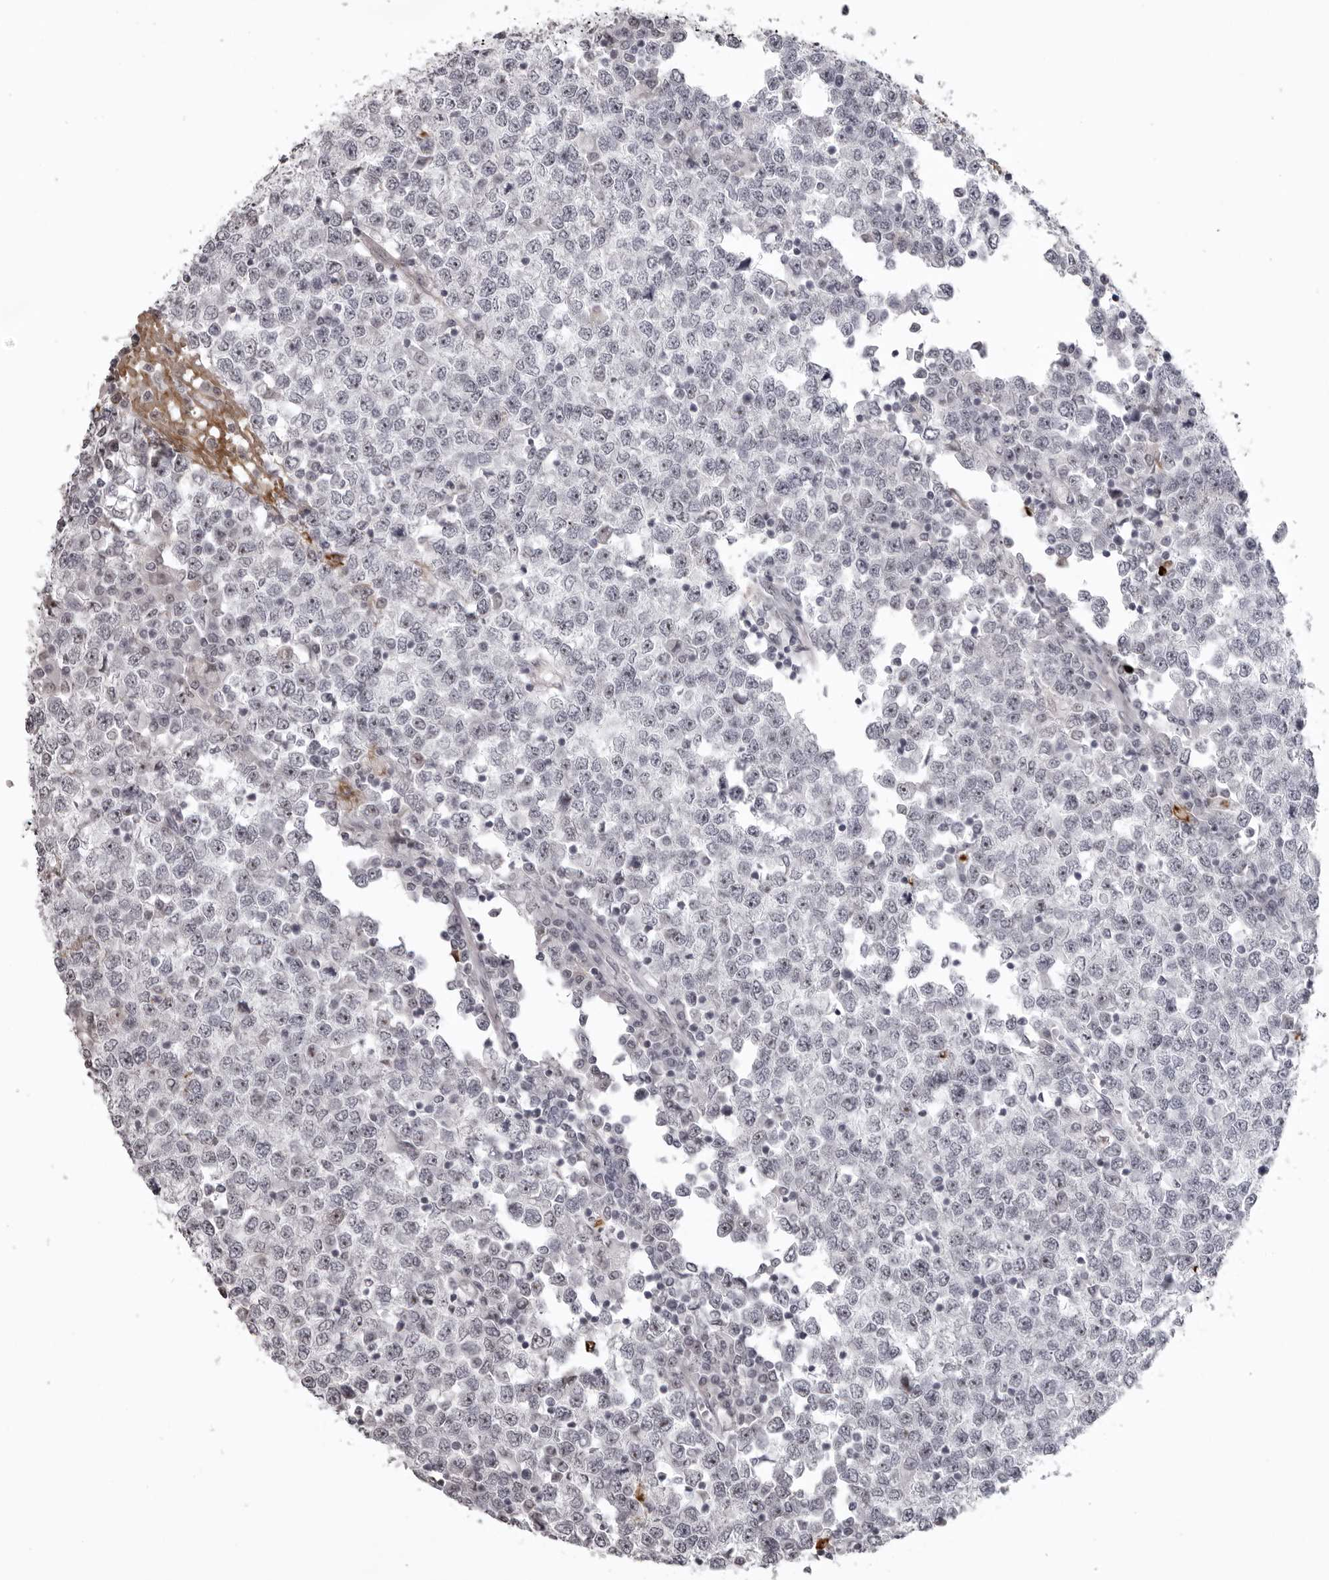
{"staining": {"intensity": "weak", "quantity": "25%-75%", "location": "nuclear"}, "tissue": "testis cancer", "cell_type": "Tumor cells", "image_type": "cancer", "snomed": [{"axis": "morphology", "description": "Seminoma, NOS"}, {"axis": "topography", "description": "Testis"}], "caption": "This histopathology image demonstrates testis cancer stained with immunohistochemistry (IHC) to label a protein in brown. The nuclear of tumor cells show weak positivity for the protein. Nuclei are counter-stained blue.", "gene": "HELZ", "patient": {"sex": "male", "age": 65}}